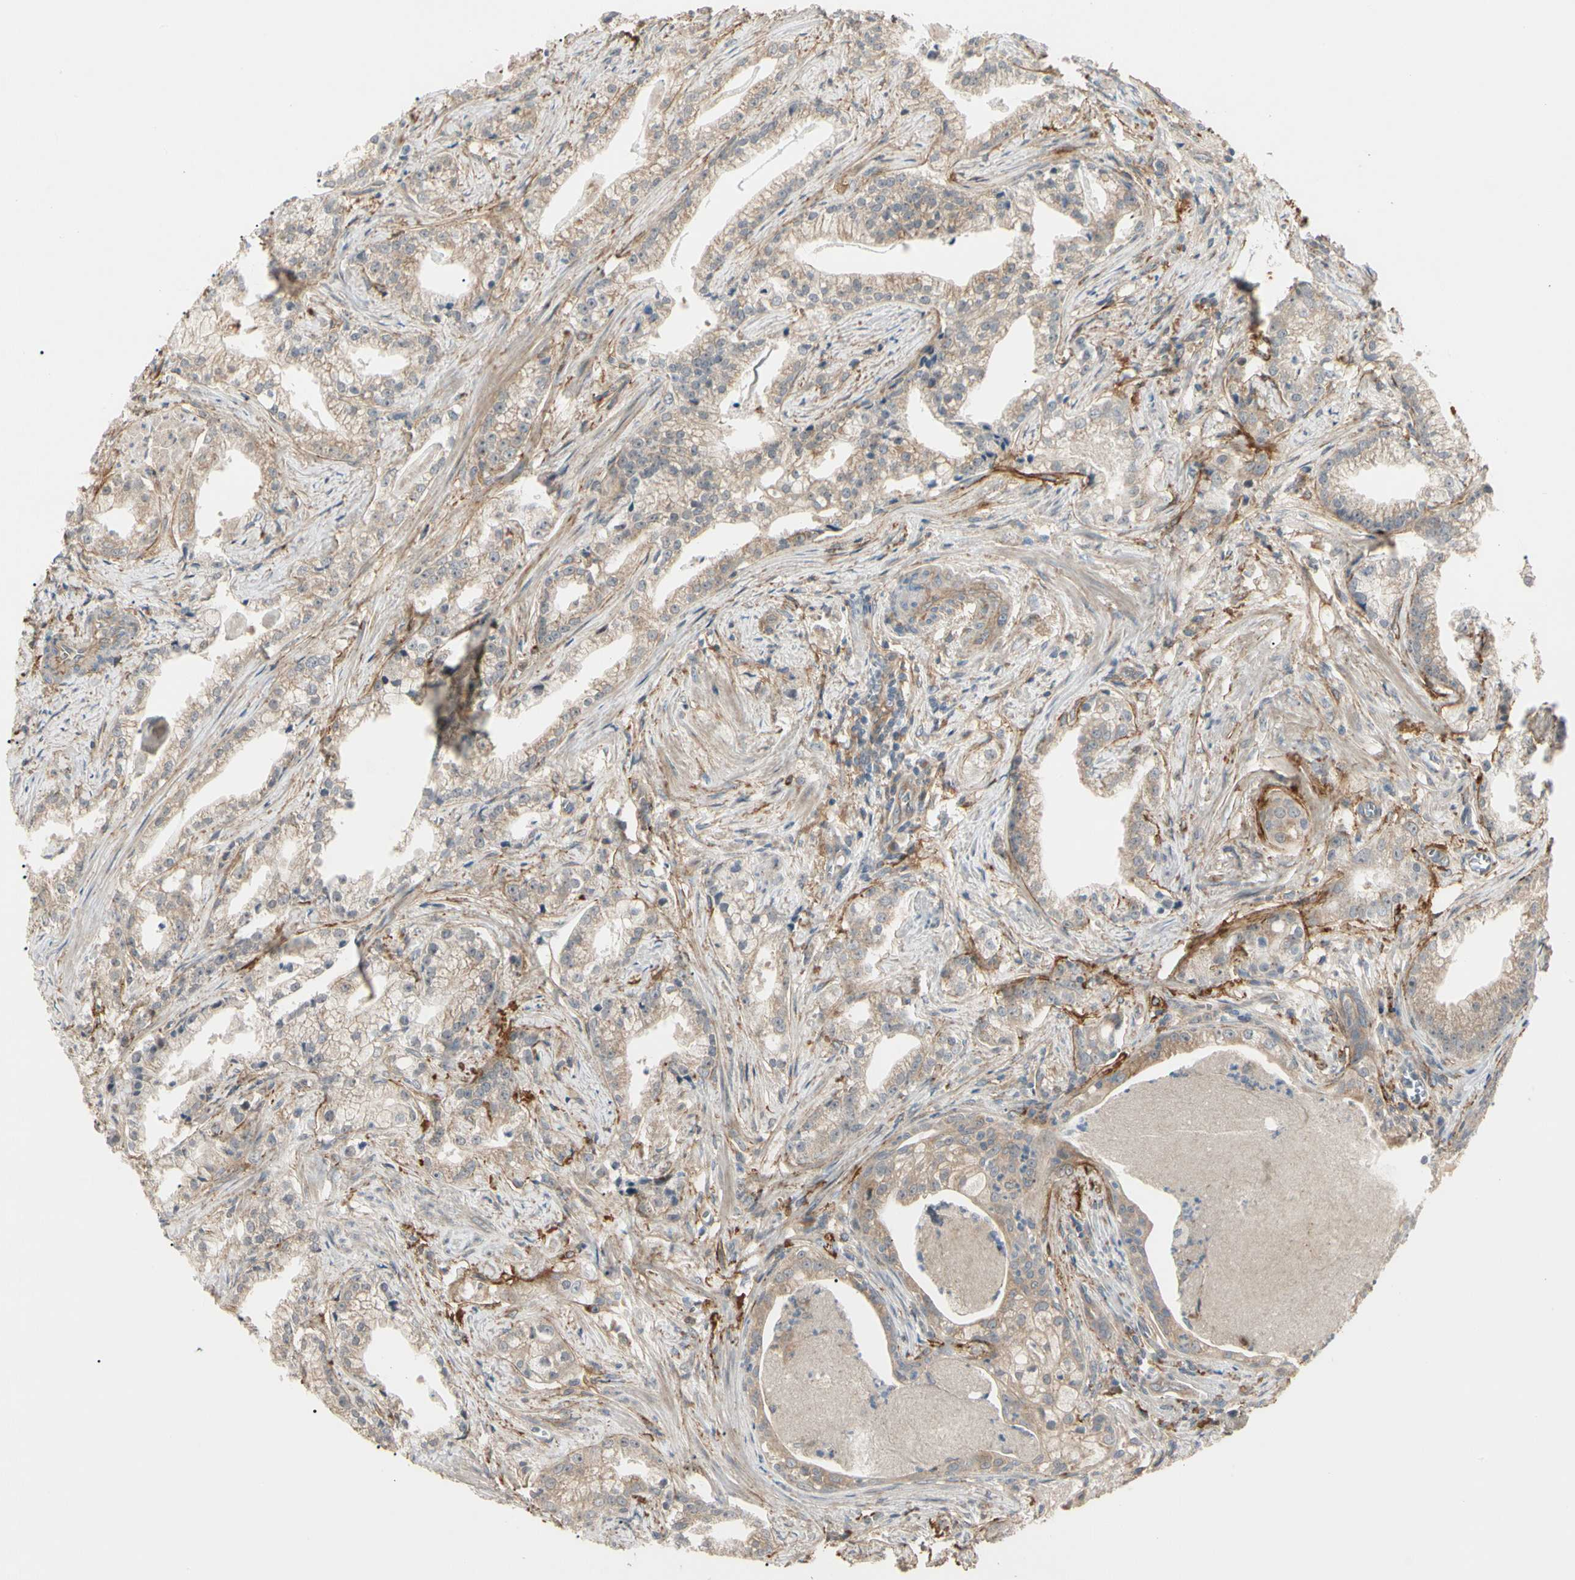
{"staining": {"intensity": "moderate", "quantity": ">75%", "location": "cytoplasmic/membranous"}, "tissue": "prostate cancer", "cell_type": "Tumor cells", "image_type": "cancer", "snomed": [{"axis": "morphology", "description": "Adenocarcinoma, Low grade"}, {"axis": "topography", "description": "Prostate"}], "caption": "High-magnification brightfield microscopy of prostate adenocarcinoma (low-grade) stained with DAB (3,3'-diaminobenzidine) (brown) and counterstained with hematoxylin (blue). tumor cells exhibit moderate cytoplasmic/membranous expression is seen in about>75% of cells. (brown staining indicates protein expression, while blue staining denotes nuclei).", "gene": "F2R", "patient": {"sex": "male", "age": 59}}